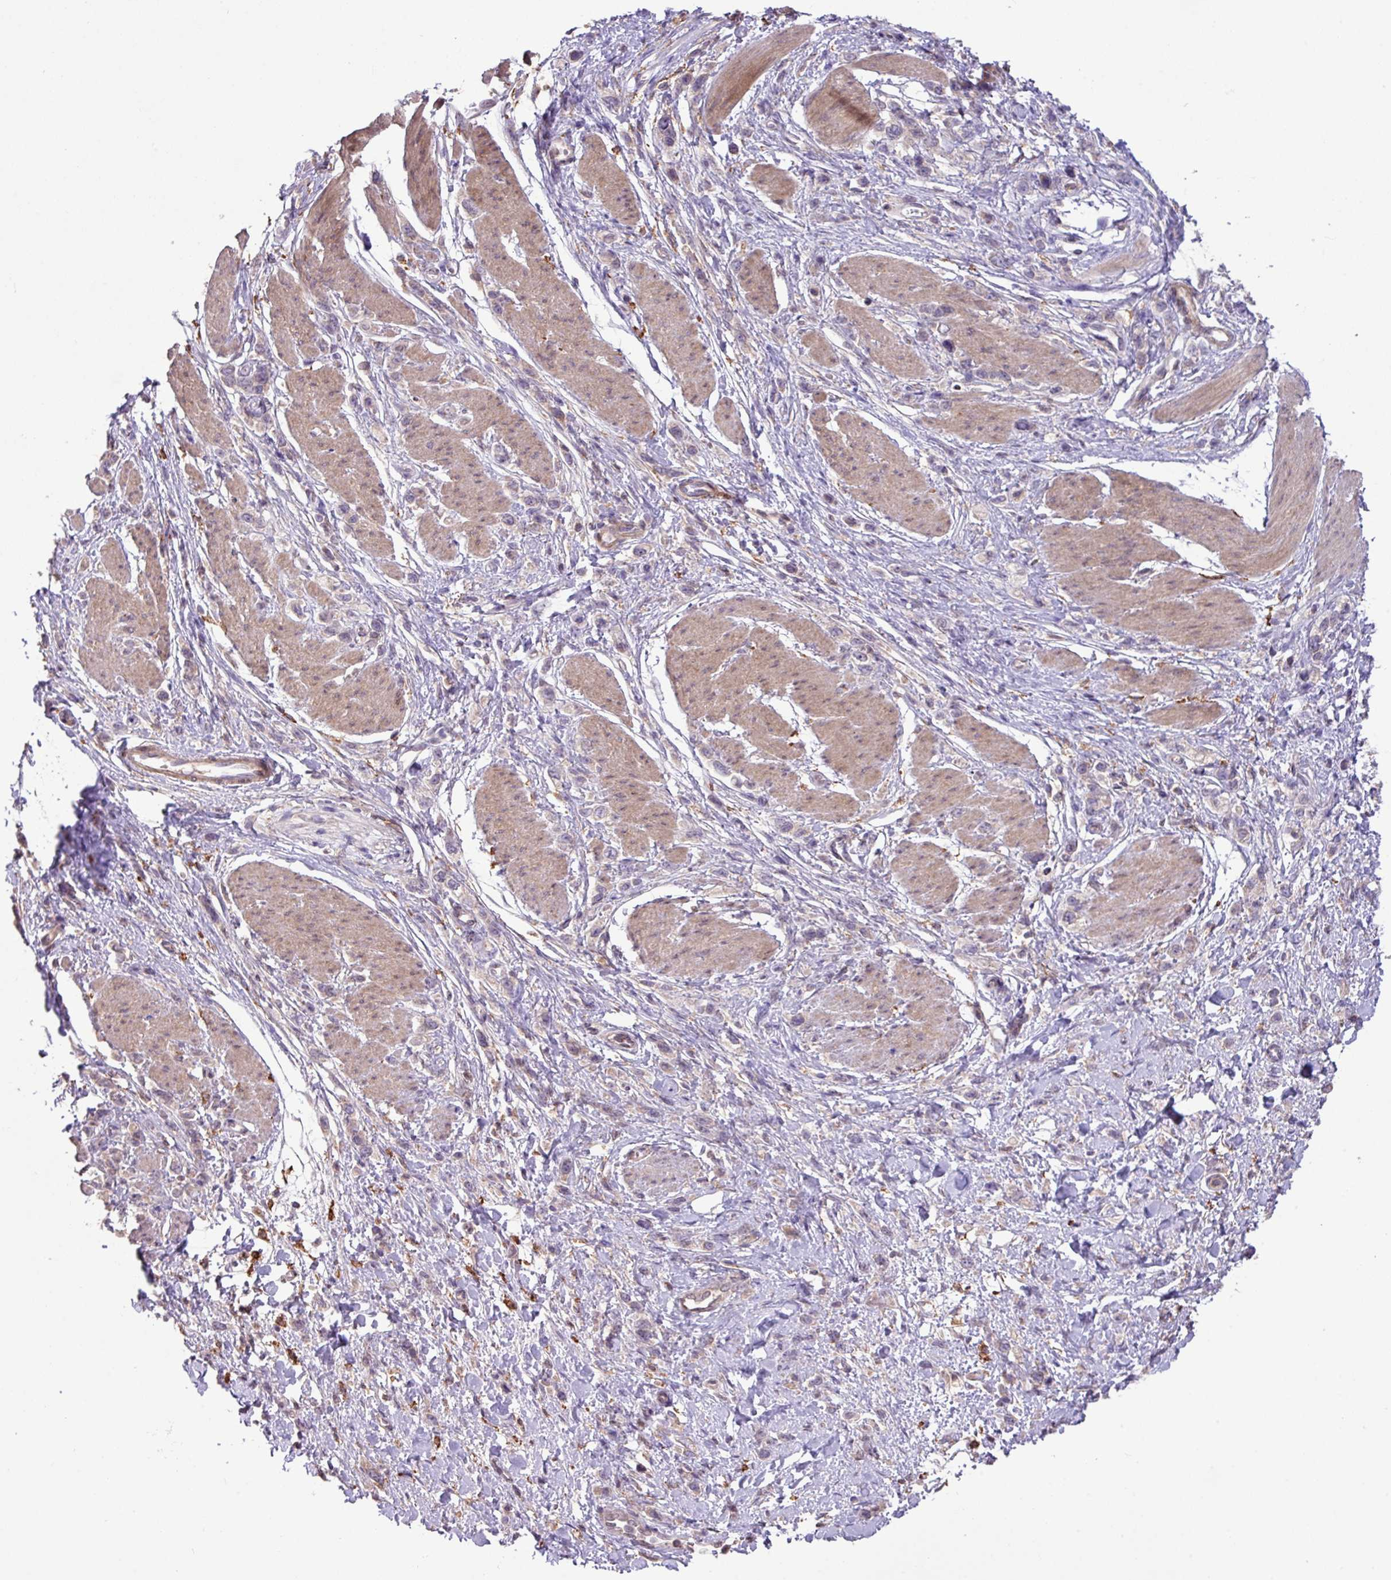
{"staining": {"intensity": "negative", "quantity": "none", "location": "none"}, "tissue": "stomach cancer", "cell_type": "Tumor cells", "image_type": "cancer", "snomed": [{"axis": "morphology", "description": "Adenocarcinoma, NOS"}, {"axis": "topography", "description": "Stomach"}], "caption": "IHC image of human adenocarcinoma (stomach) stained for a protein (brown), which shows no expression in tumor cells.", "gene": "ARHGEF25", "patient": {"sex": "female", "age": 65}}